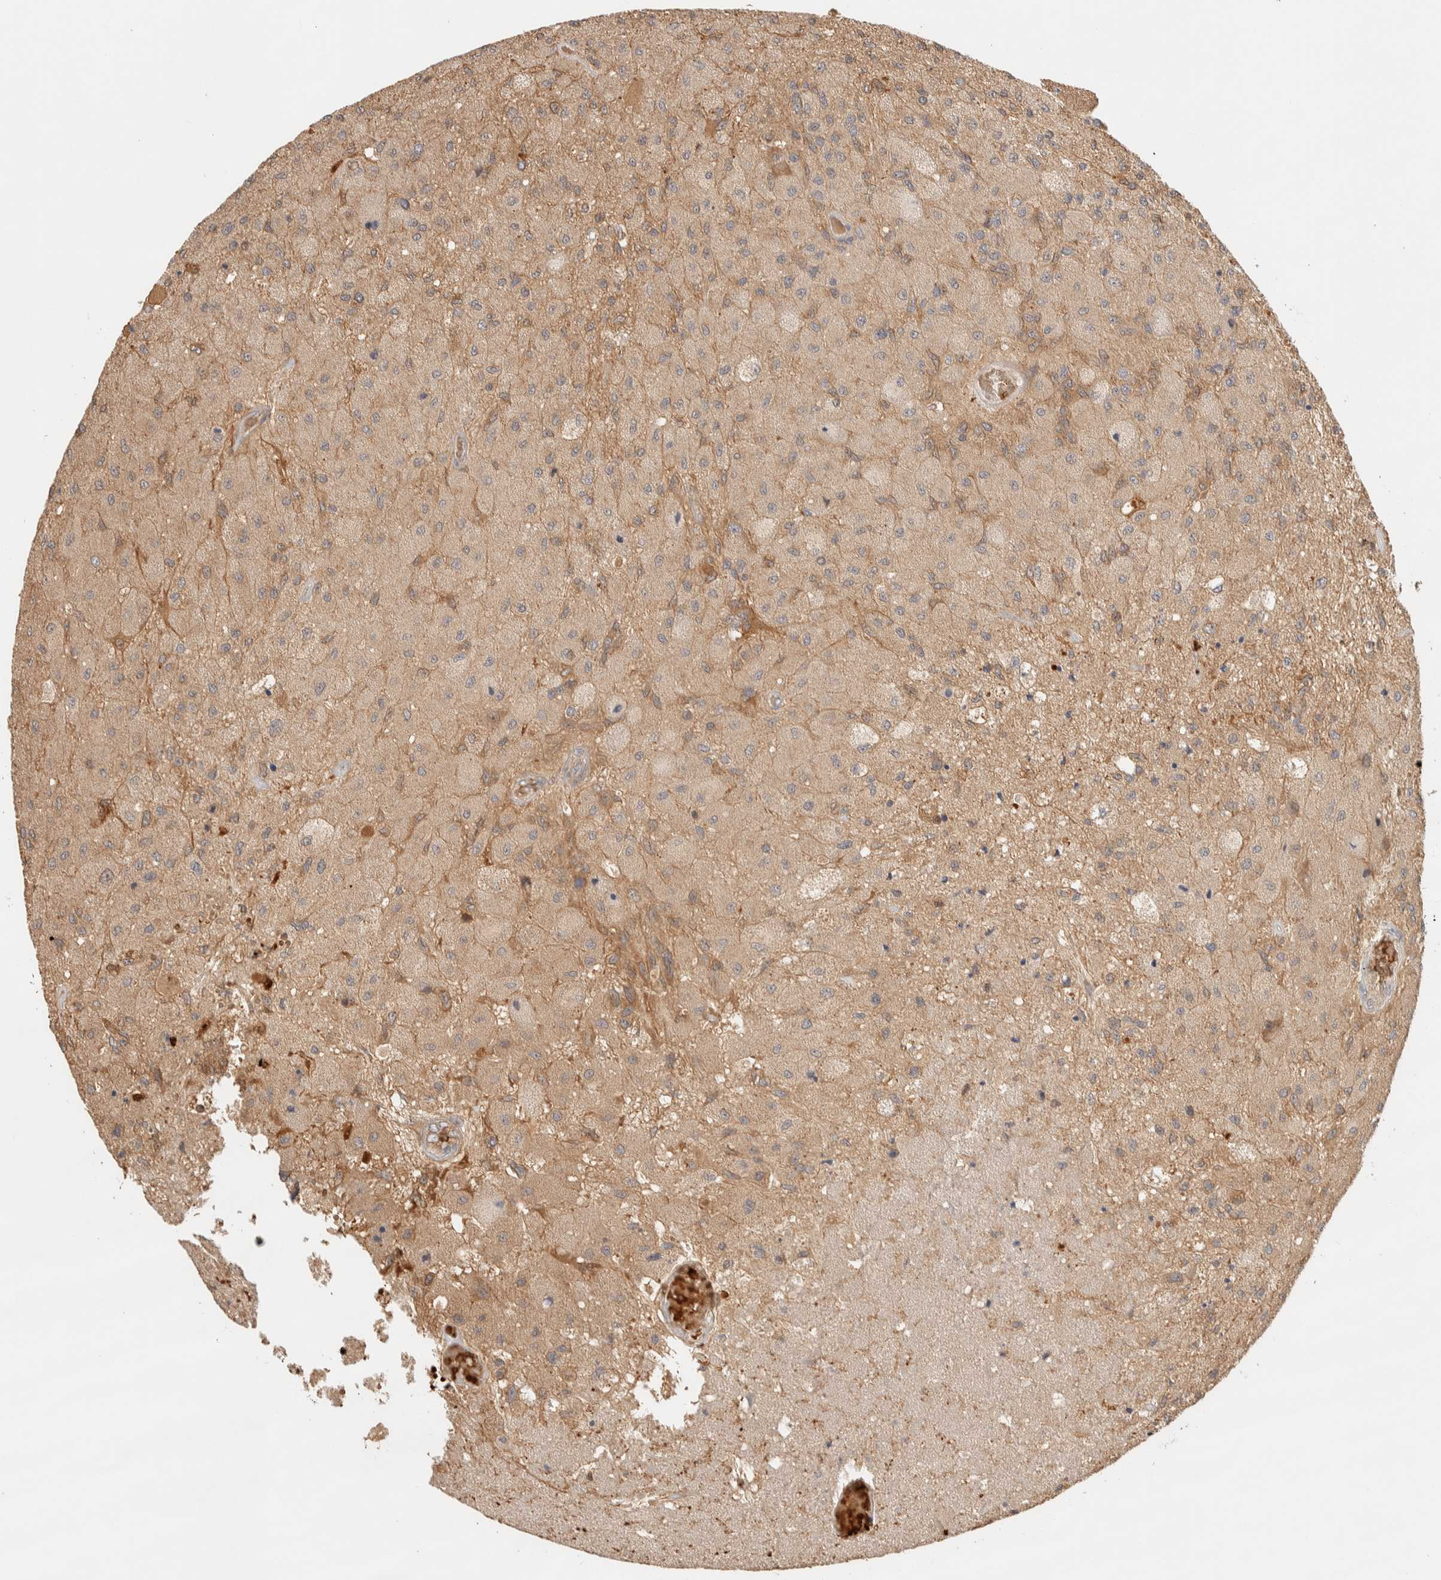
{"staining": {"intensity": "moderate", "quantity": "25%-75%", "location": "cytoplasmic/membranous"}, "tissue": "glioma", "cell_type": "Tumor cells", "image_type": "cancer", "snomed": [{"axis": "morphology", "description": "Normal tissue, NOS"}, {"axis": "morphology", "description": "Glioma, malignant, High grade"}, {"axis": "topography", "description": "Cerebral cortex"}], "caption": "High-magnification brightfield microscopy of malignant glioma (high-grade) stained with DAB (3,3'-diaminobenzidine) (brown) and counterstained with hematoxylin (blue). tumor cells exhibit moderate cytoplasmic/membranous expression is appreciated in about25%-75% of cells.", "gene": "TTI2", "patient": {"sex": "male", "age": 77}}